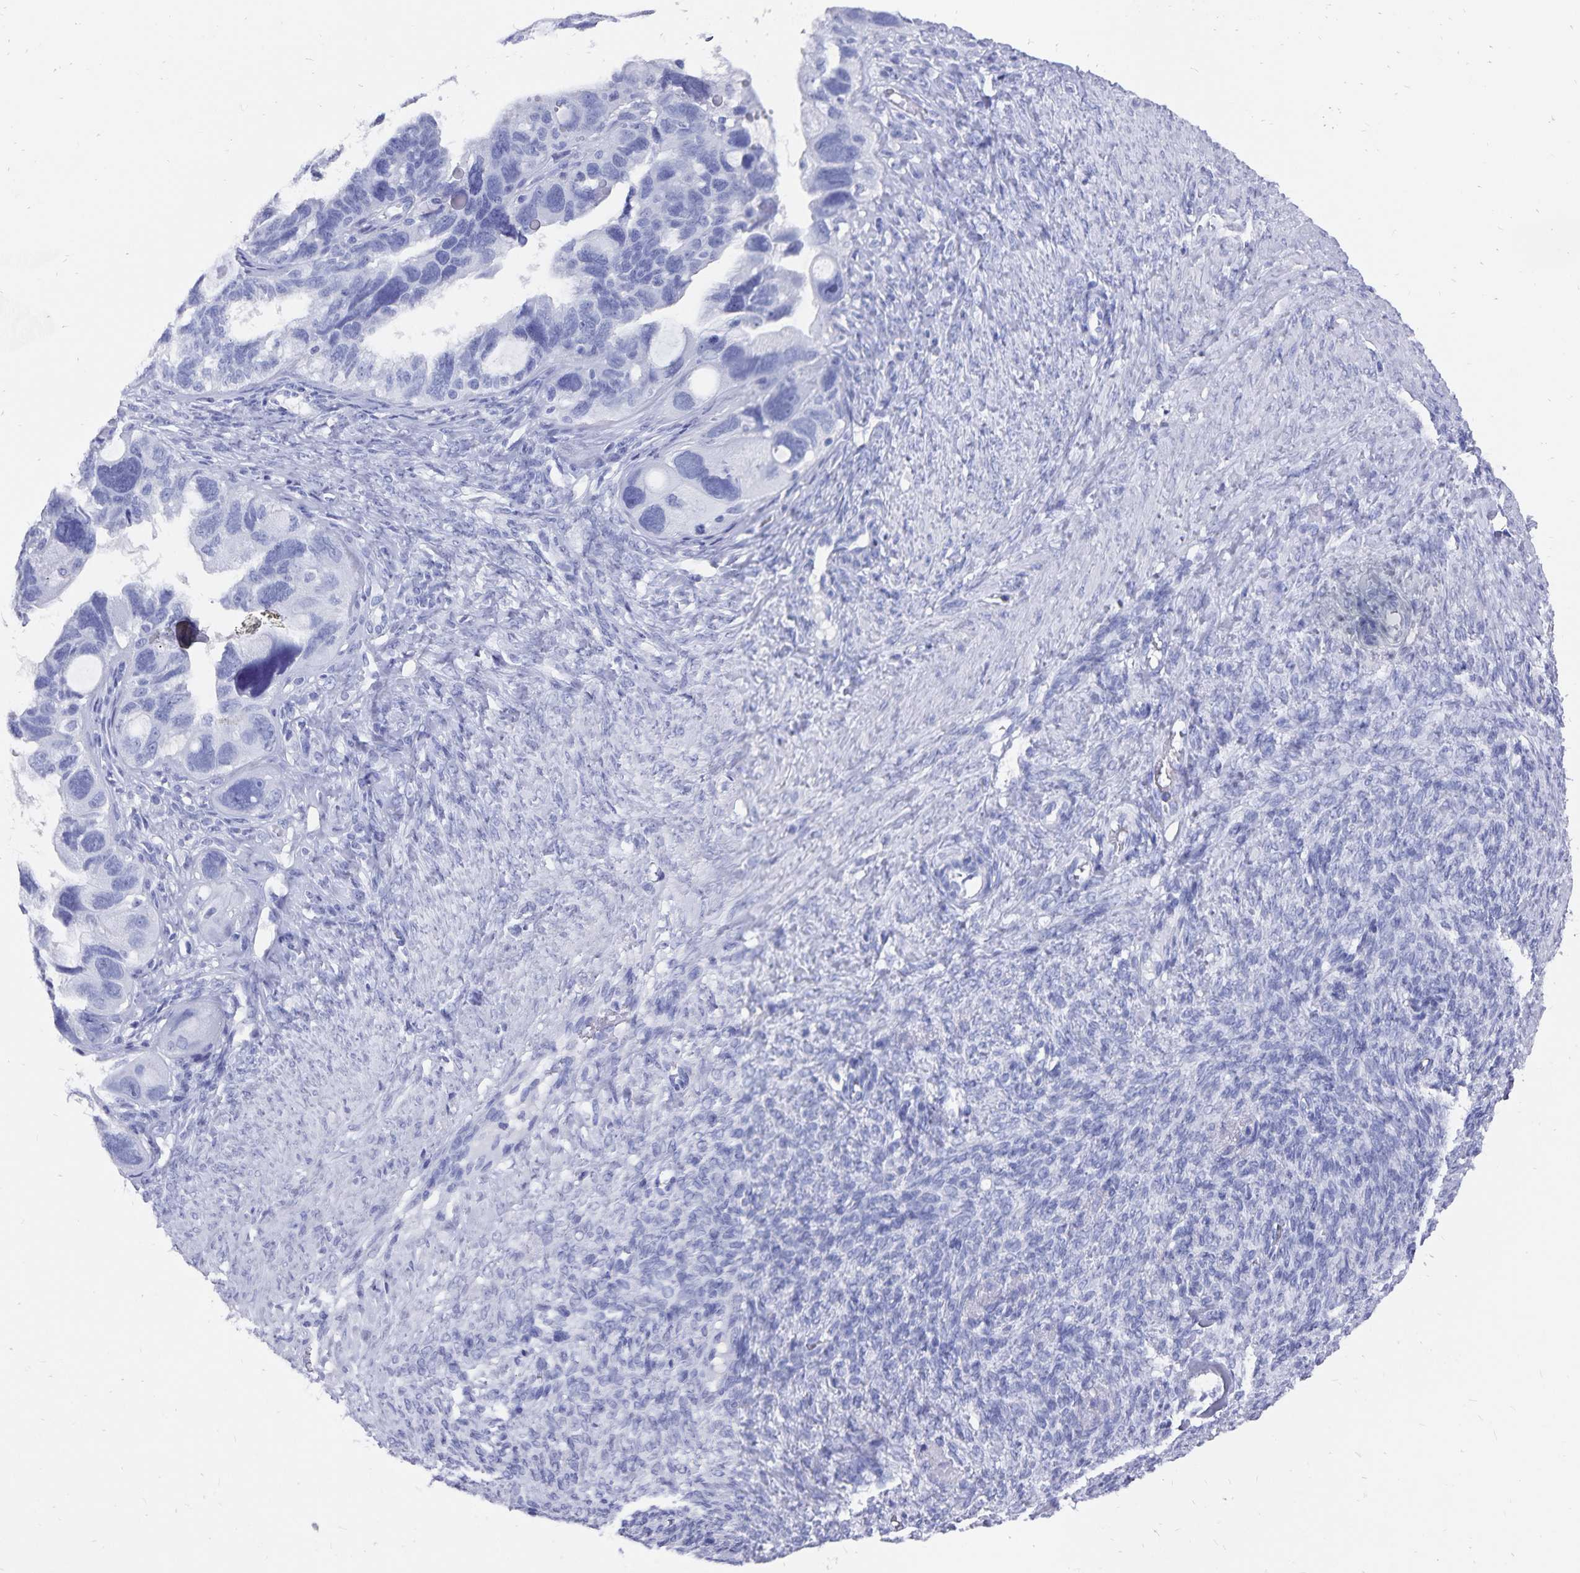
{"staining": {"intensity": "negative", "quantity": "none", "location": "none"}, "tissue": "ovarian cancer", "cell_type": "Tumor cells", "image_type": "cancer", "snomed": [{"axis": "morphology", "description": "Cystadenocarcinoma, serous, NOS"}, {"axis": "topography", "description": "Ovary"}], "caption": "High power microscopy histopathology image of an immunohistochemistry (IHC) image of ovarian serous cystadenocarcinoma, revealing no significant expression in tumor cells. (Stains: DAB immunohistochemistry (IHC) with hematoxylin counter stain, Microscopy: brightfield microscopy at high magnification).", "gene": "ADH1A", "patient": {"sex": "female", "age": 60}}